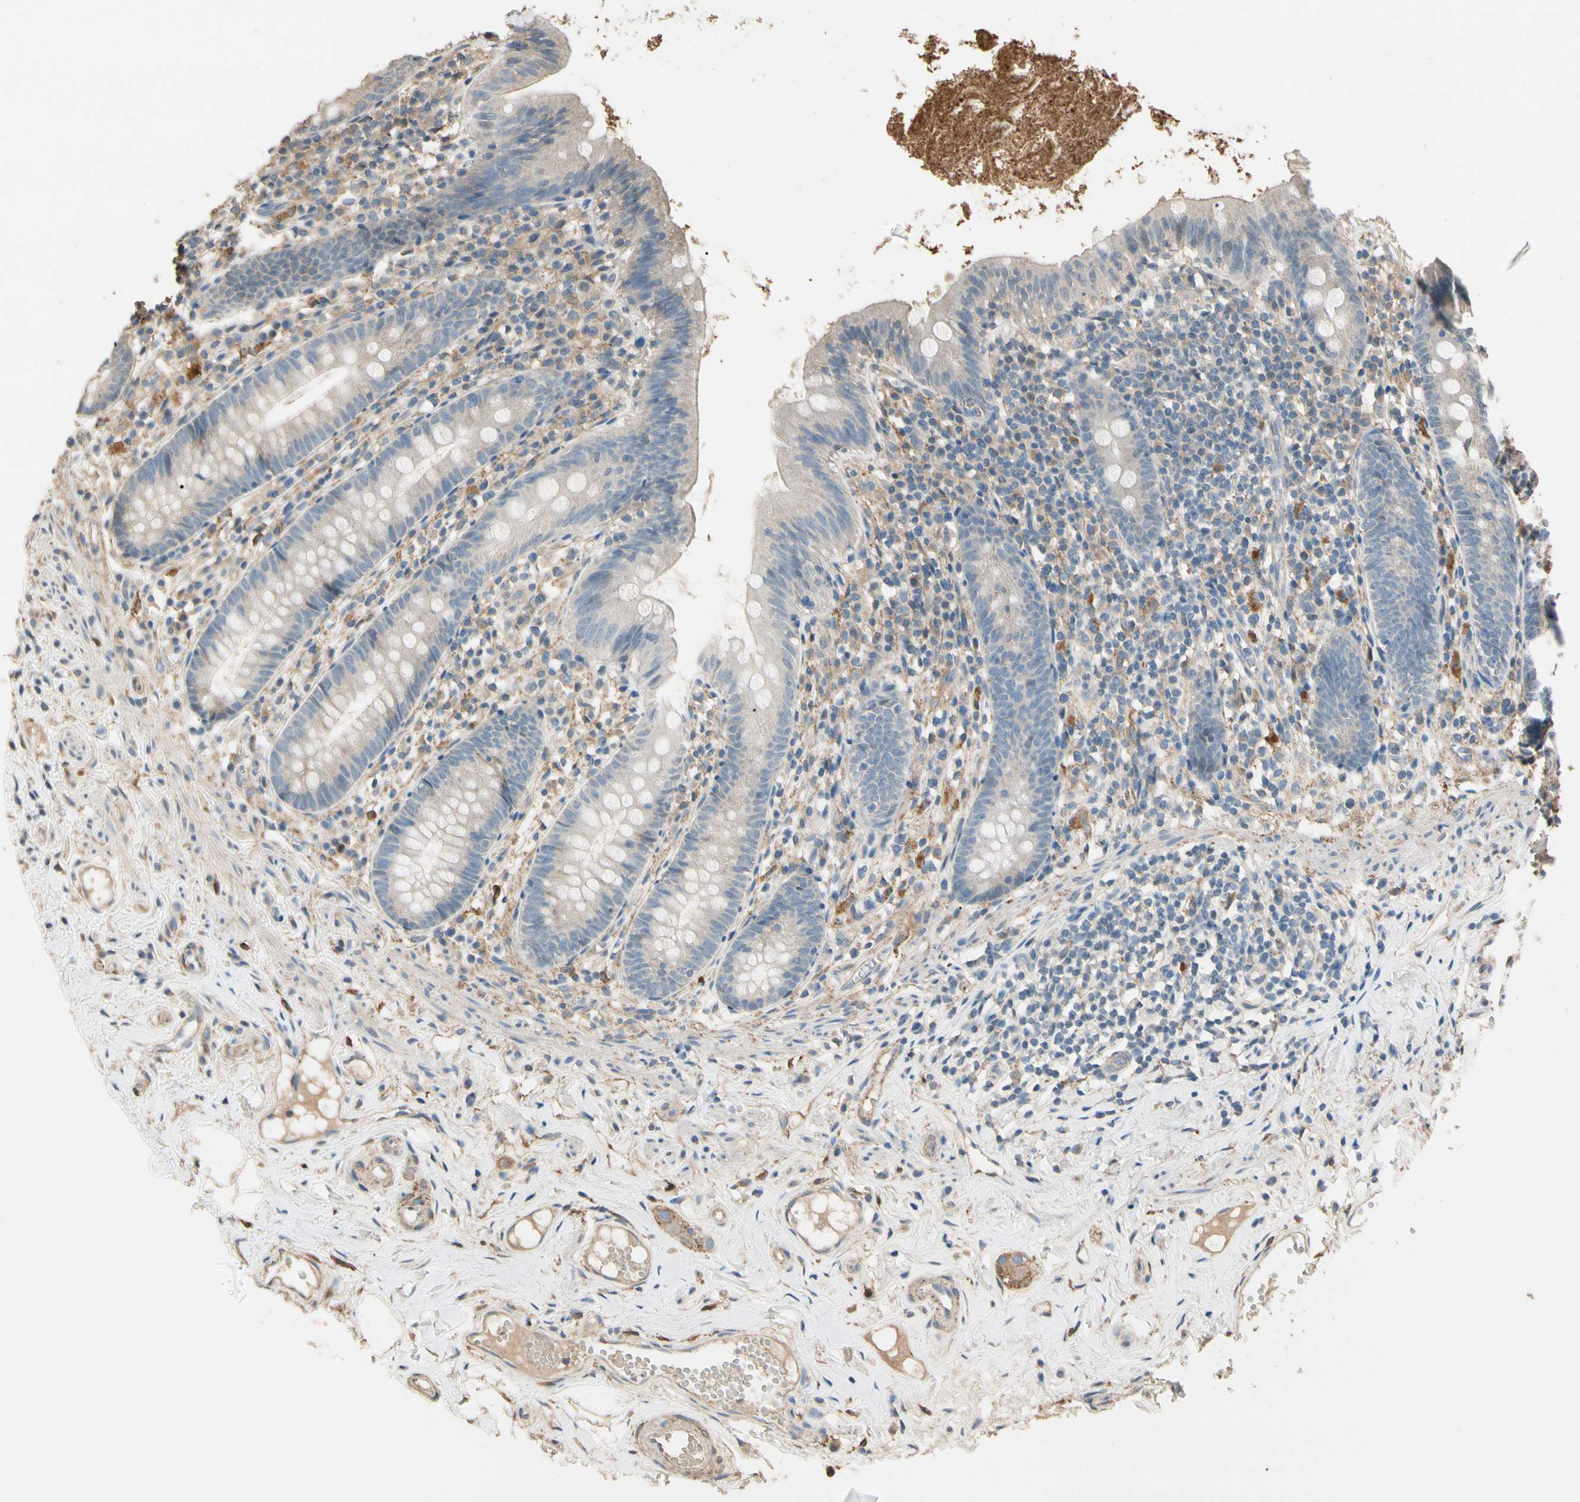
{"staining": {"intensity": "weak", "quantity": "<25%", "location": "cytoplasmic/membranous"}, "tissue": "appendix", "cell_type": "Glandular cells", "image_type": "normal", "snomed": [{"axis": "morphology", "description": "Normal tissue, NOS"}, {"axis": "topography", "description": "Appendix"}], "caption": "Appendix stained for a protein using IHC reveals no positivity glandular cells.", "gene": "CDH6", "patient": {"sex": "male", "age": 52}}